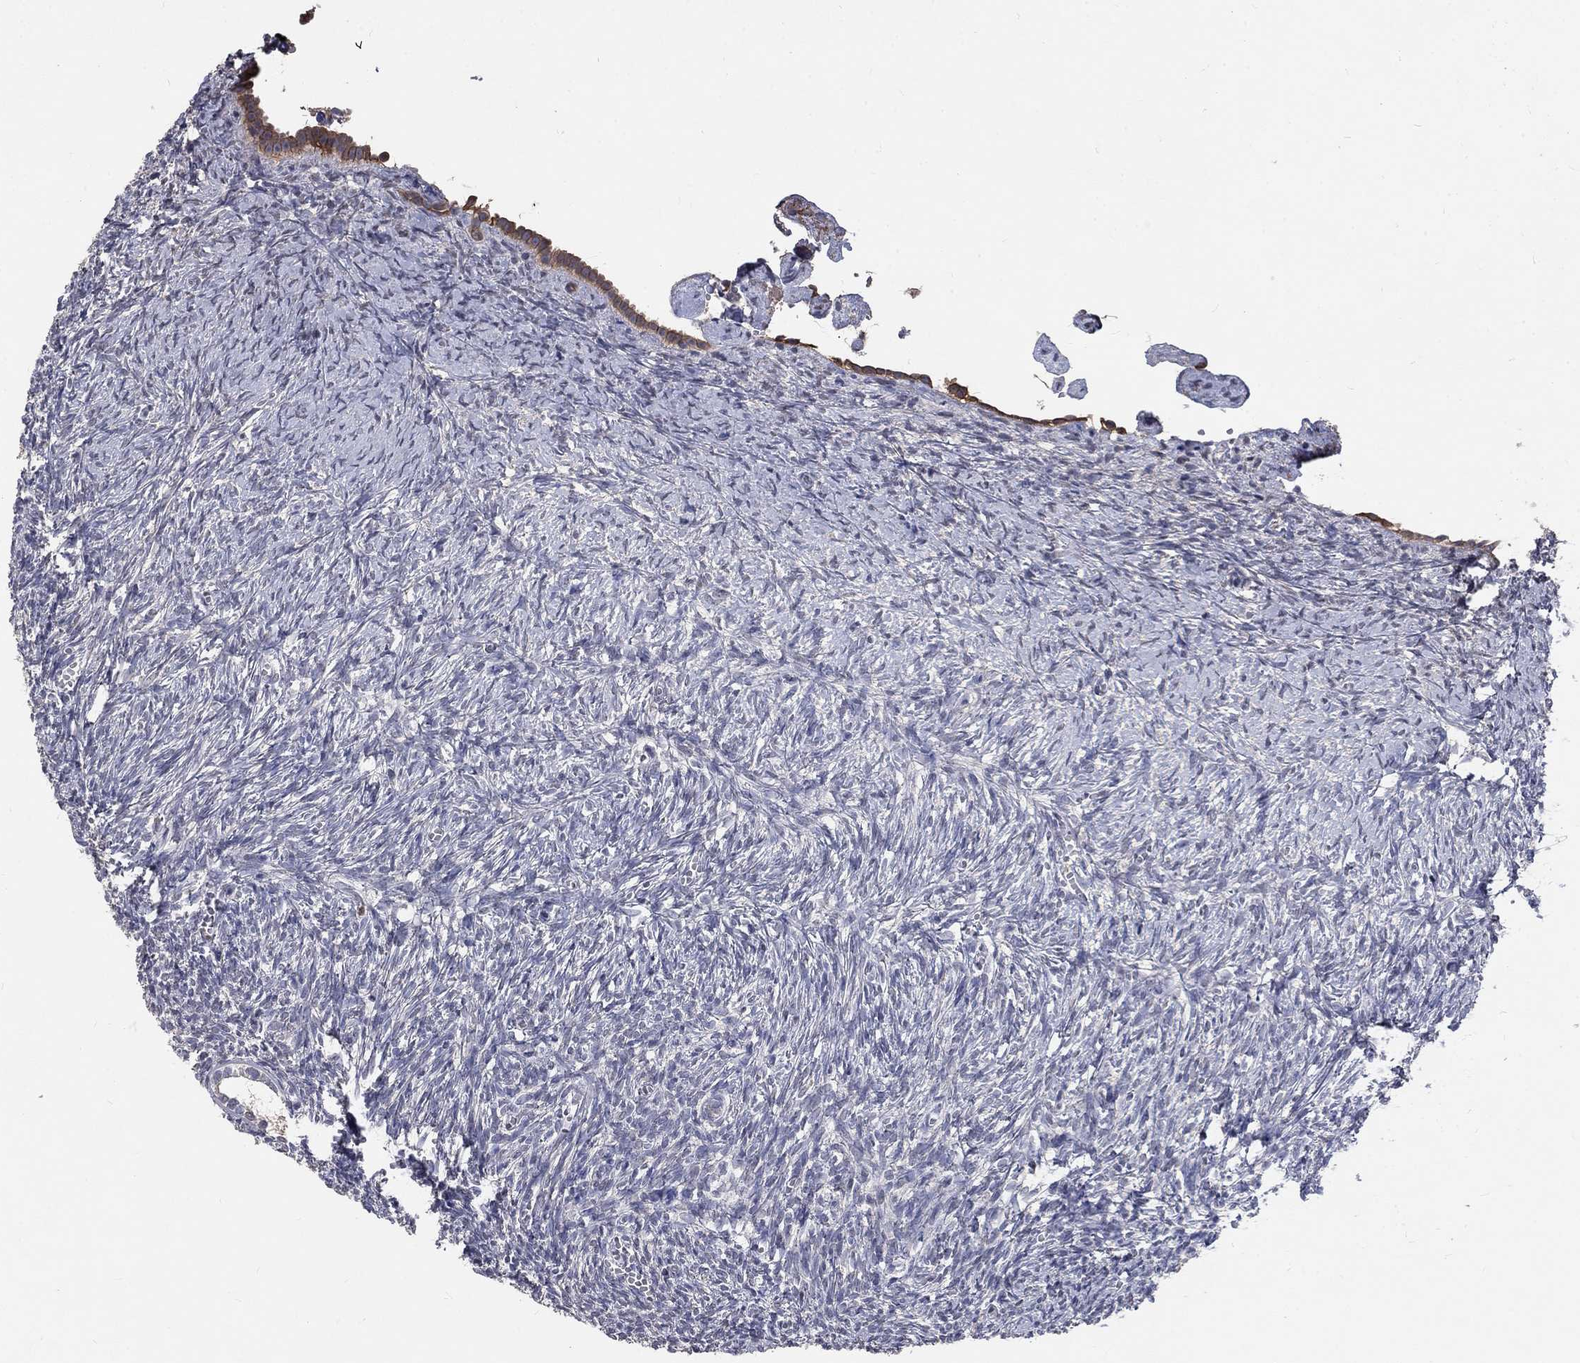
{"staining": {"intensity": "negative", "quantity": "none", "location": "none"}, "tissue": "ovary", "cell_type": "Ovarian stroma cells", "image_type": "normal", "snomed": [{"axis": "morphology", "description": "Normal tissue, NOS"}, {"axis": "topography", "description": "Ovary"}], "caption": "Immunohistochemical staining of unremarkable ovary shows no significant staining in ovarian stroma cells.", "gene": "CHST5", "patient": {"sex": "female", "age": 43}}